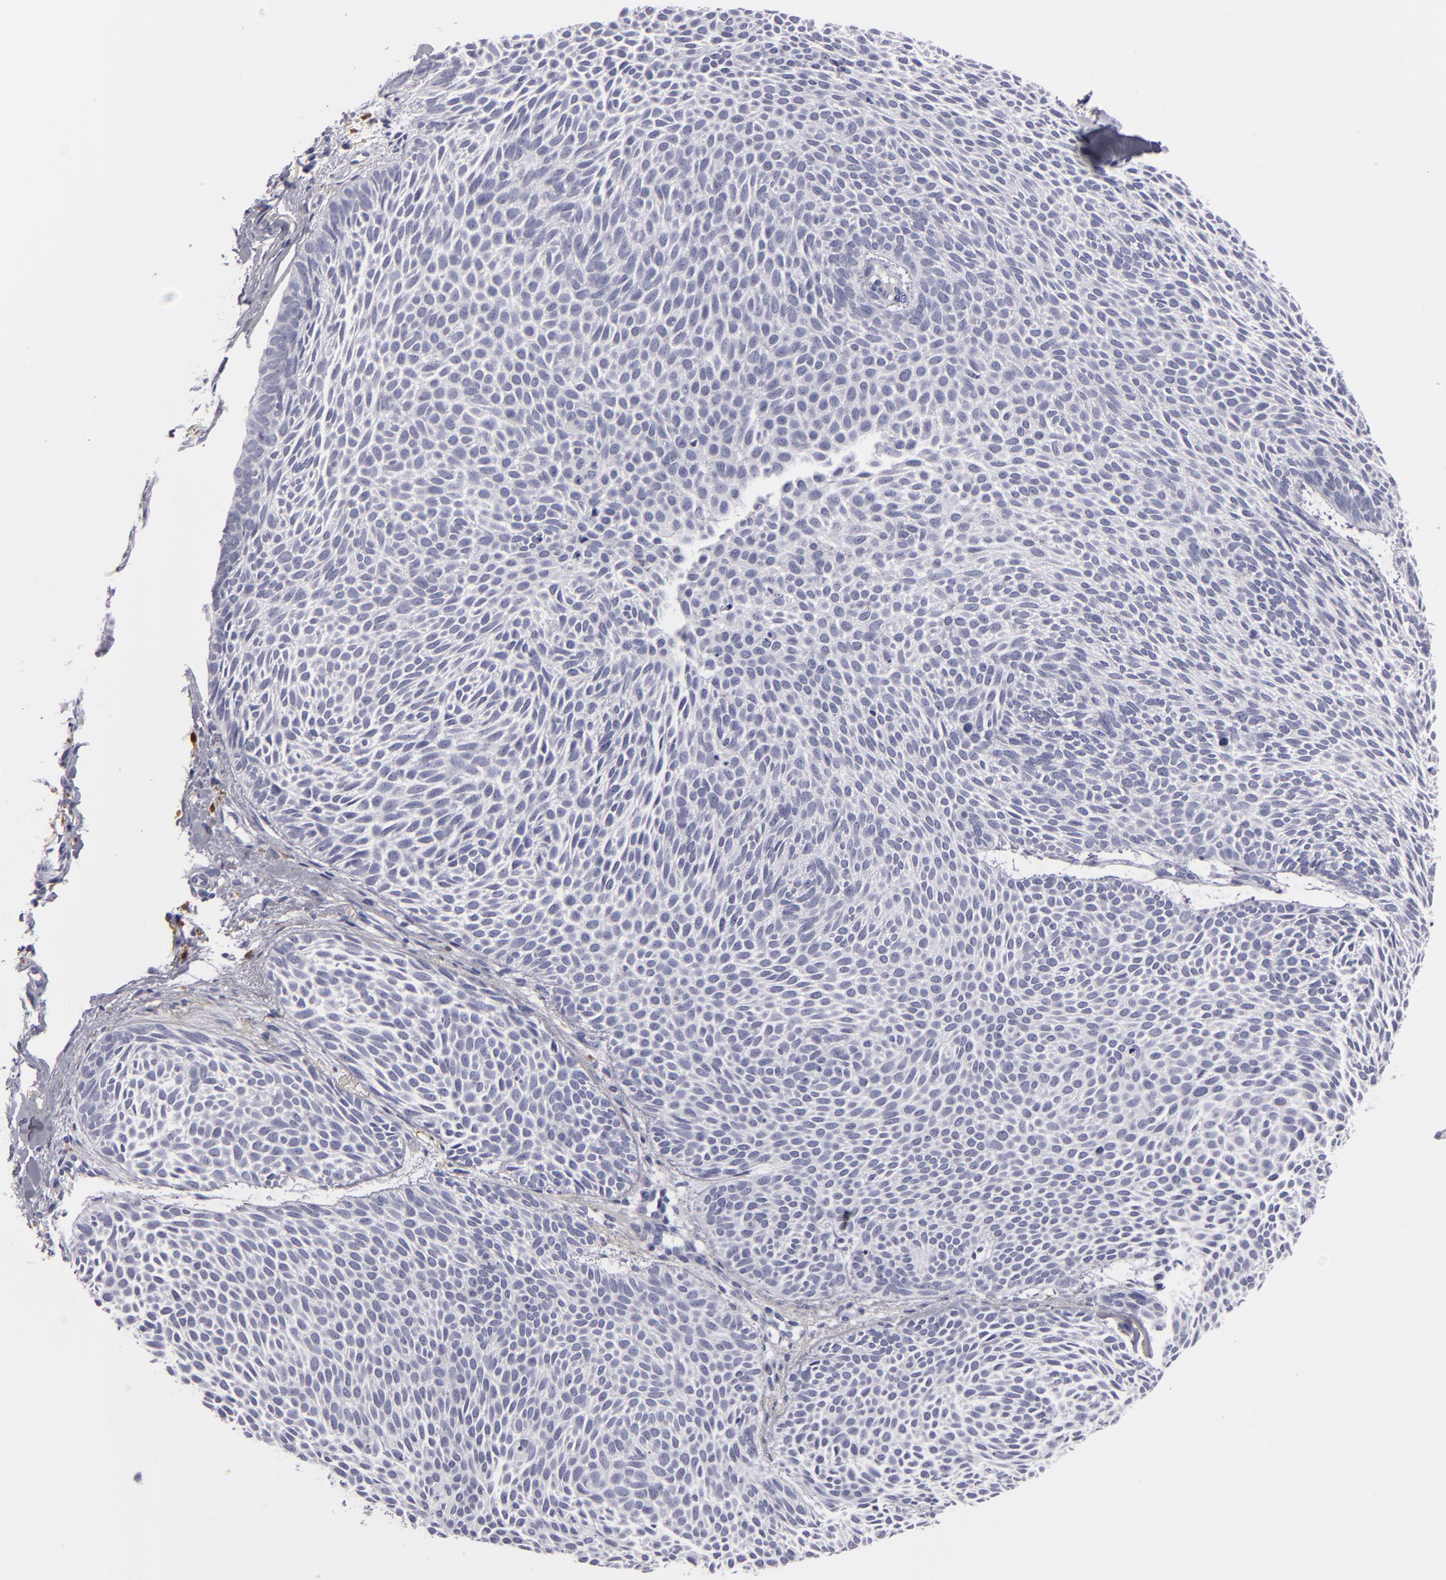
{"staining": {"intensity": "negative", "quantity": "none", "location": "none"}, "tissue": "skin cancer", "cell_type": "Tumor cells", "image_type": "cancer", "snomed": [{"axis": "morphology", "description": "Basal cell carcinoma"}, {"axis": "topography", "description": "Skin"}], "caption": "Protein analysis of skin cancer exhibits no significant expression in tumor cells.", "gene": "F13A1", "patient": {"sex": "male", "age": 84}}